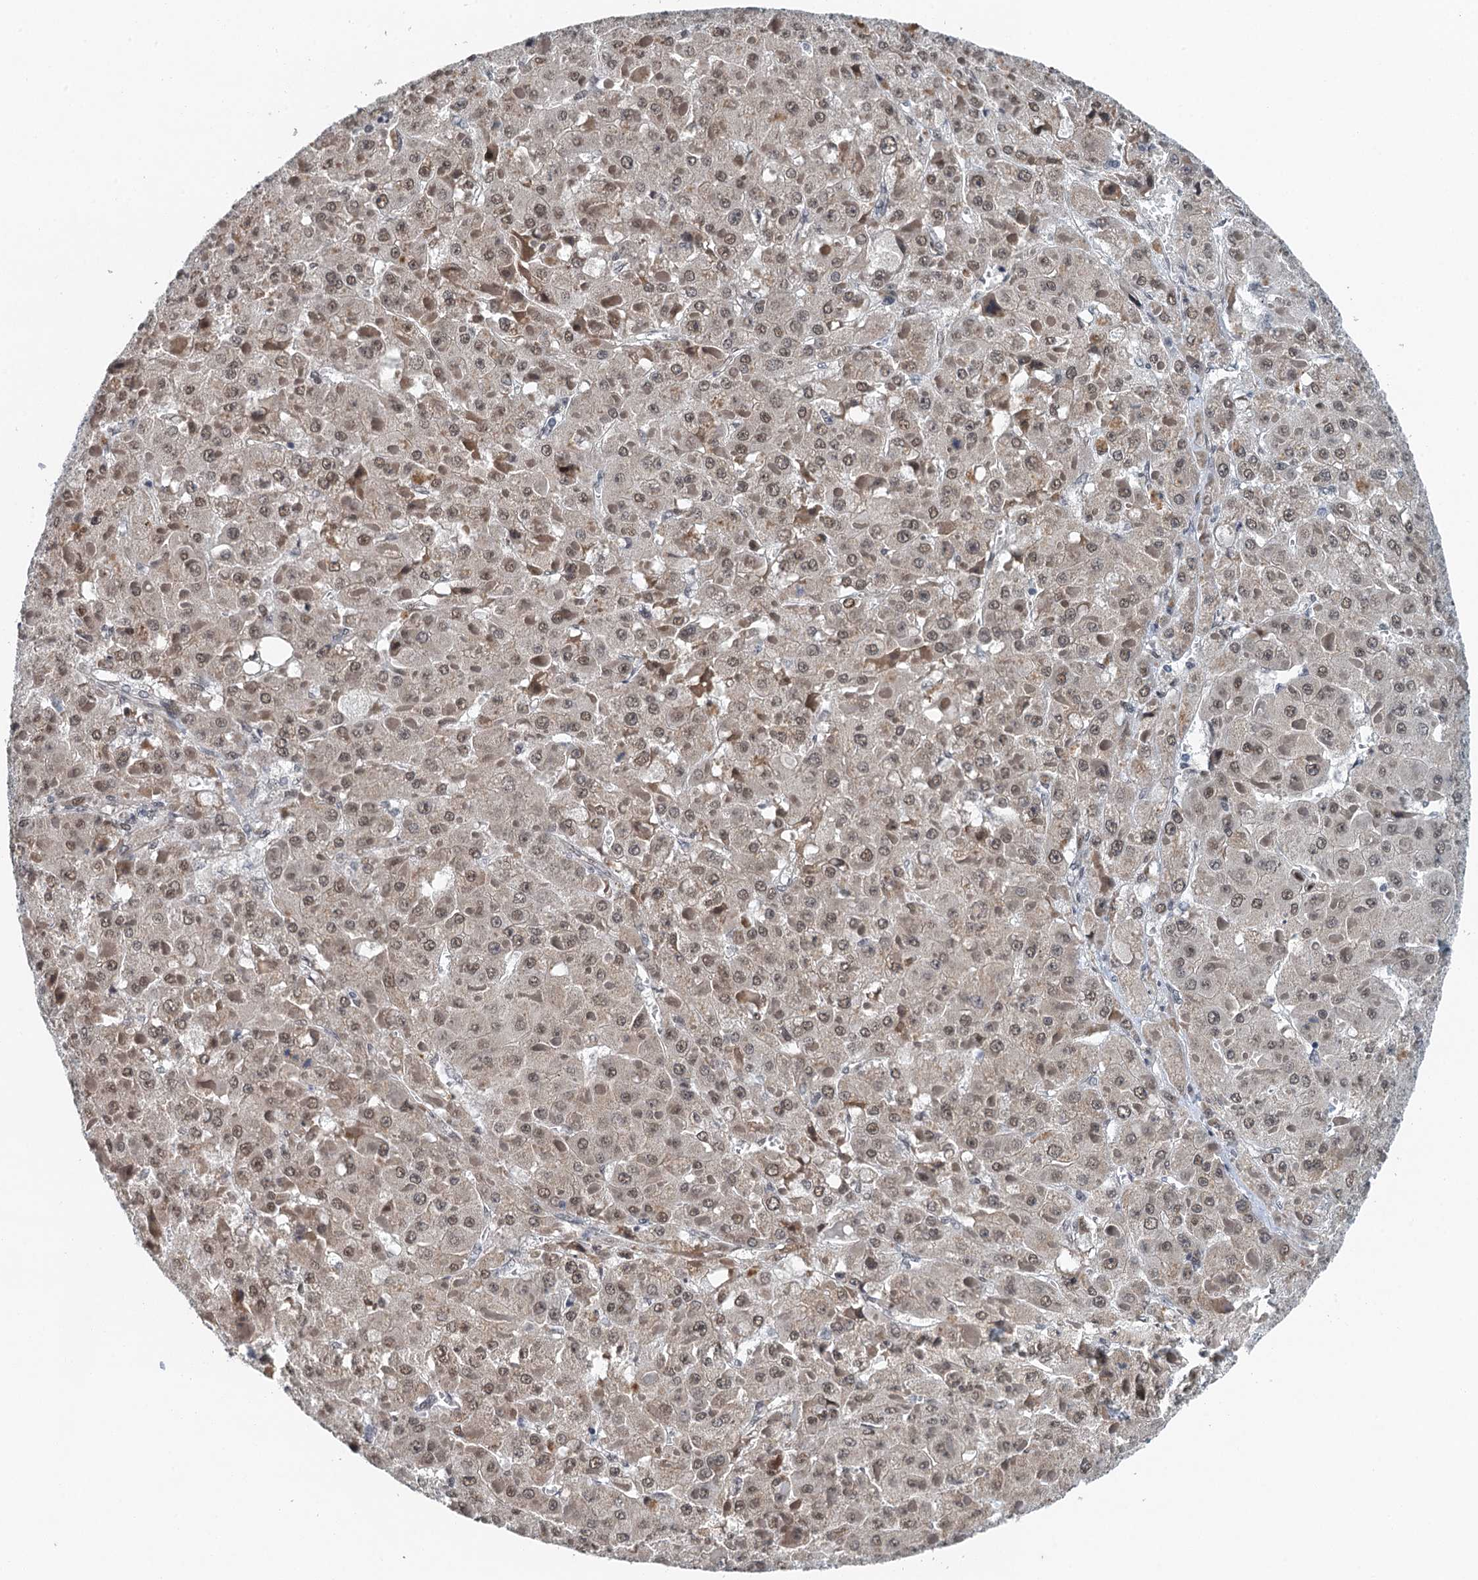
{"staining": {"intensity": "moderate", "quantity": ">75%", "location": "nuclear"}, "tissue": "liver cancer", "cell_type": "Tumor cells", "image_type": "cancer", "snomed": [{"axis": "morphology", "description": "Carcinoma, Hepatocellular, NOS"}, {"axis": "topography", "description": "Liver"}], "caption": "This histopathology image exhibits liver cancer (hepatocellular carcinoma) stained with IHC to label a protein in brown. The nuclear of tumor cells show moderate positivity for the protein. Nuclei are counter-stained blue.", "gene": "MTA3", "patient": {"sex": "female", "age": 73}}